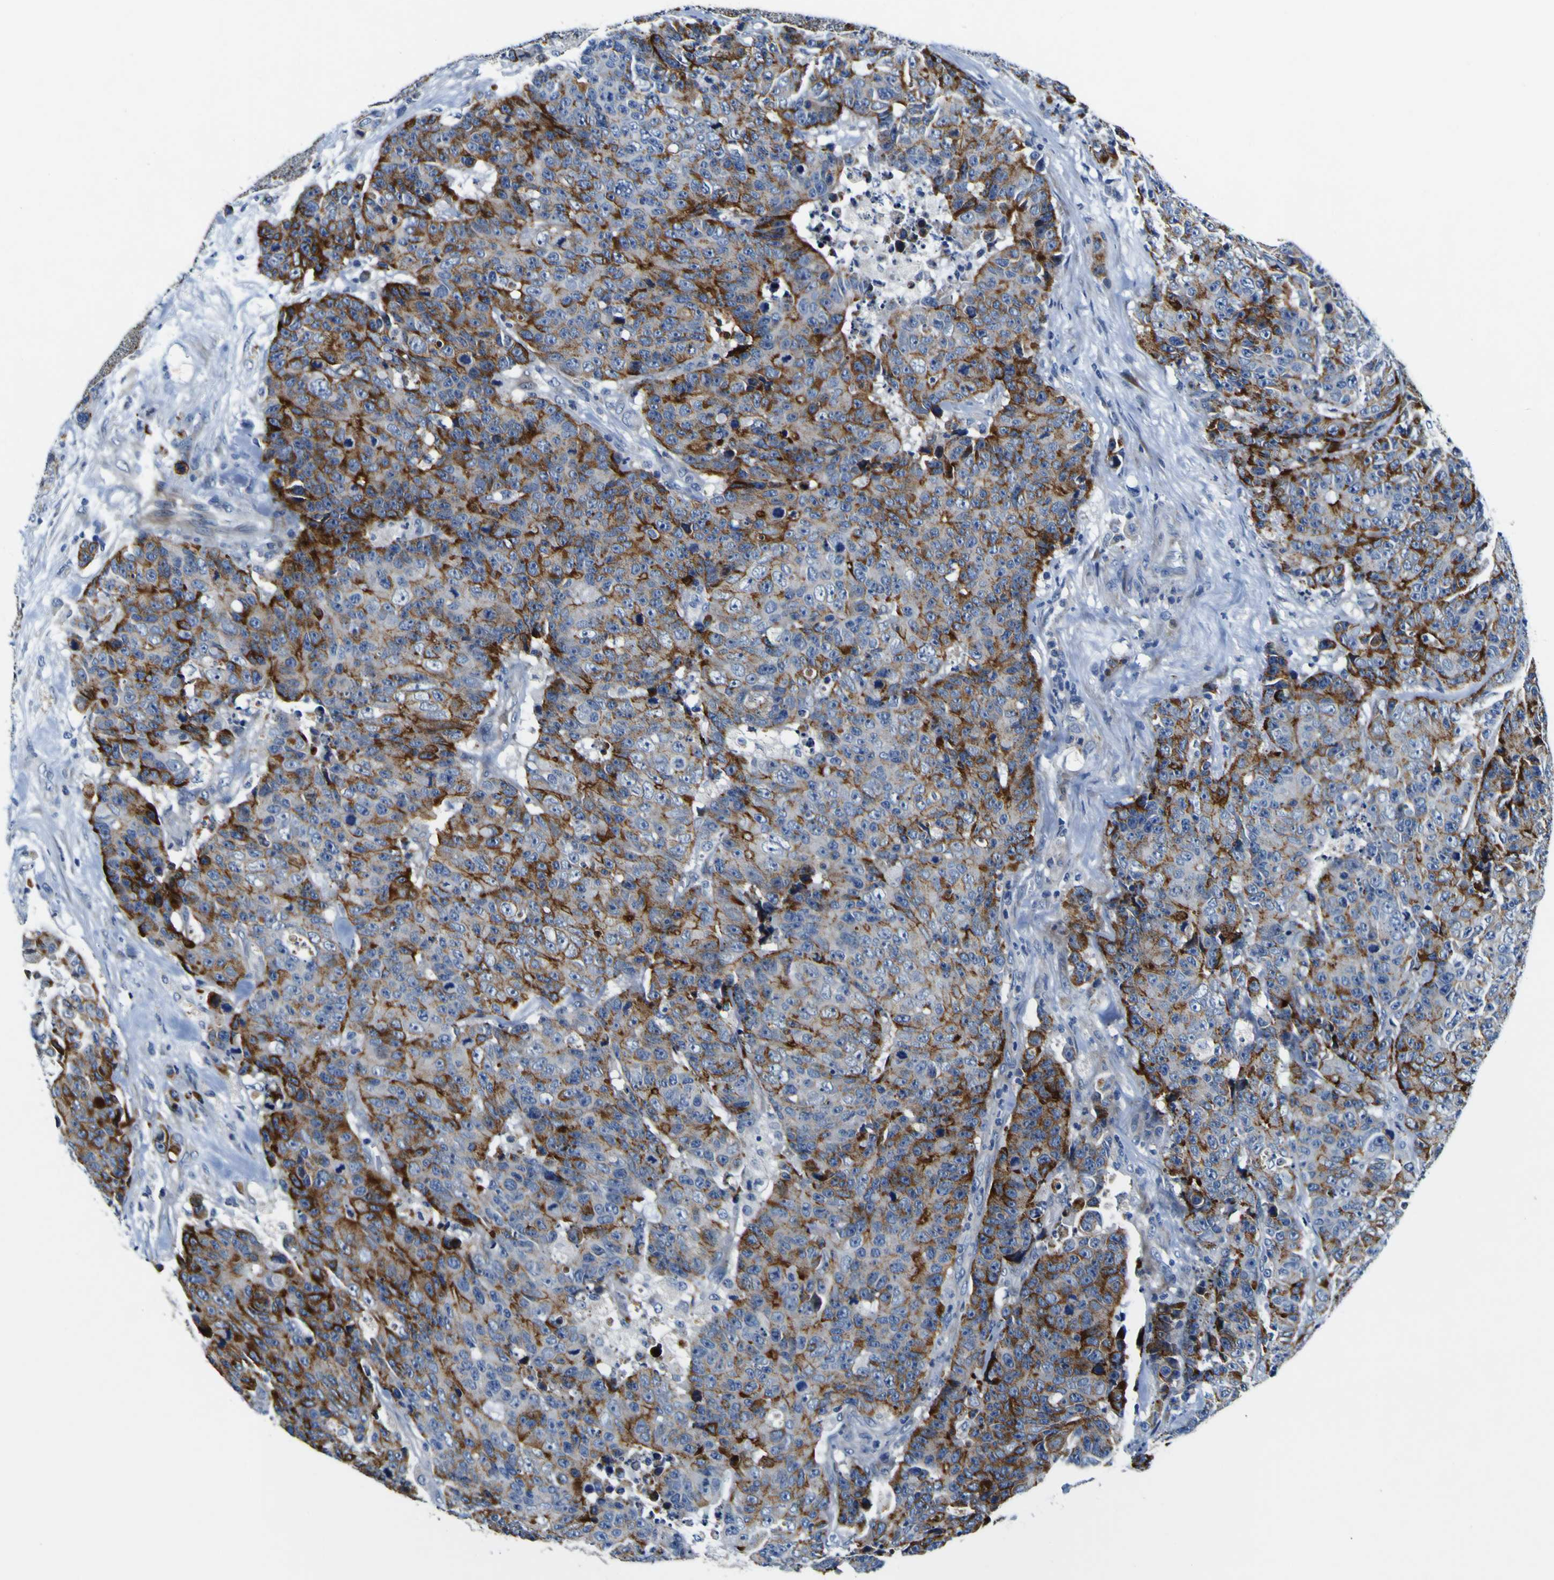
{"staining": {"intensity": "moderate", "quantity": "25%-75%", "location": "cytoplasmic/membranous"}, "tissue": "colorectal cancer", "cell_type": "Tumor cells", "image_type": "cancer", "snomed": [{"axis": "morphology", "description": "Adenocarcinoma, NOS"}, {"axis": "topography", "description": "Colon"}], "caption": "Immunohistochemistry (IHC) staining of colorectal adenocarcinoma, which demonstrates medium levels of moderate cytoplasmic/membranous positivity in approximately 25%-75% of tumor cells indicating moderate cytoplasmic/membranous protein staining. The staining was performed using DAB (brown) for protein detection and nuclei were counterstained in hematoxylin (blue).", "gene": "AGAP3", "patient": {"sex": "female", "age": 86}}